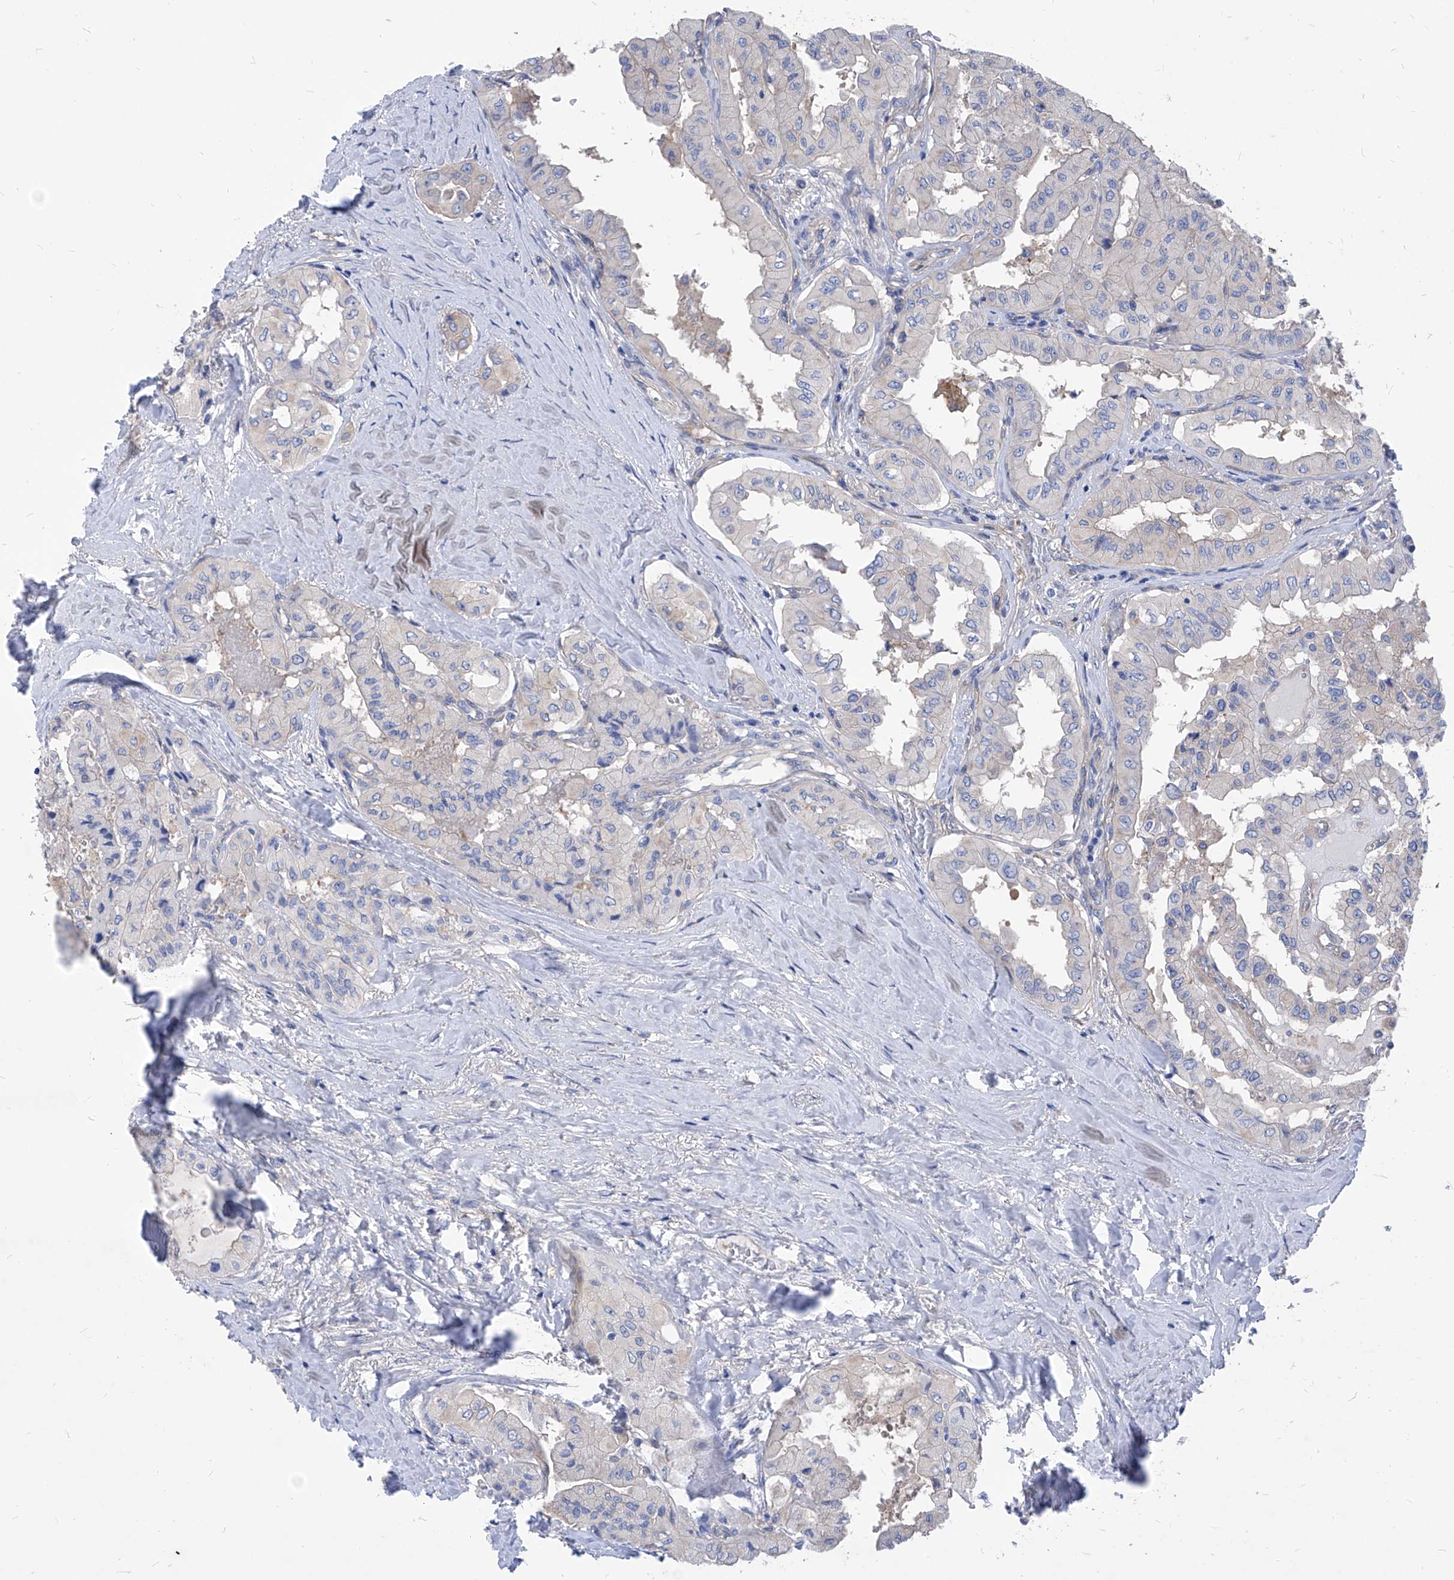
{"staining": {"intensity": "negative", "quantity": "none", "location": "none"}, "tissue": "thyroid cancer", "cell_type": "Tumor cells", "image_type": "cancer", "snomed": [{"axis": "morphology", "description": "Papillary adenocarcinoma, NOS"}, {"axis": "topography", "description": "Thyroid gland"}], "caption": "Human thyroid cancer stained for a protein using immunohistochemistry (IHC) exhibits no expression in tumor cells.", "gene": "XPNPEP1", "patient": {"sex": "female", "age": 59}}